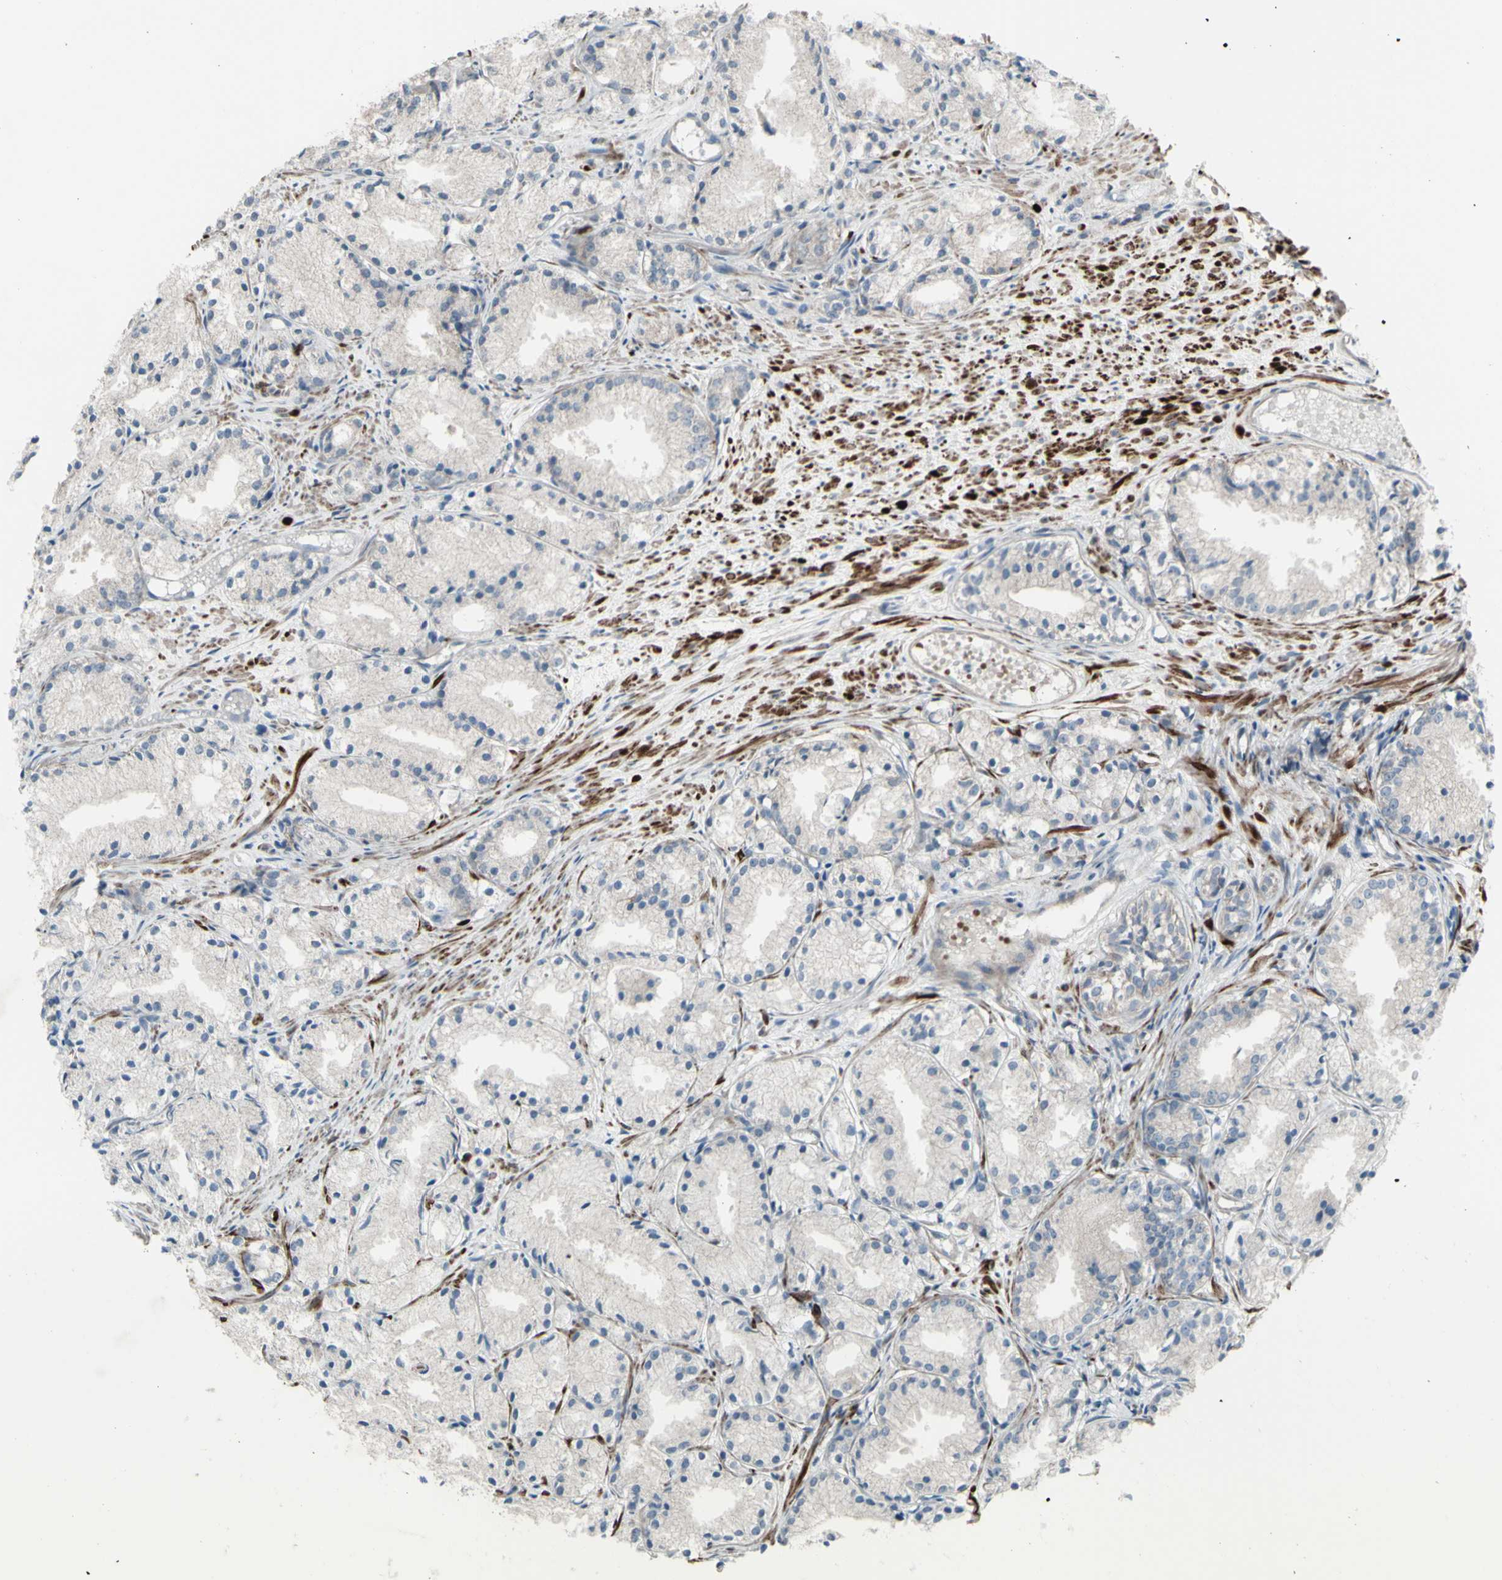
{"staining": {"intensity": "weak", "quantity": ">75%", "location": "cytoplasmic/membranous"}, "tissue": "prostate cancer", "cell_type": "Tumor cells", "image_type": "cancer", "snomed": [{"axis": "morphology", "description": "Adenocarcinoma, Low grade"}, {"axis": "topography", "description": "Prostate"}], "caption": "A photomicrograph of prostate cancer stained for a protein displays weak cytoplasmic/membranous brown staining in tumor cells.", "gene": "GRAMD1B", "patient": {"sex": "male", "age": 72}}